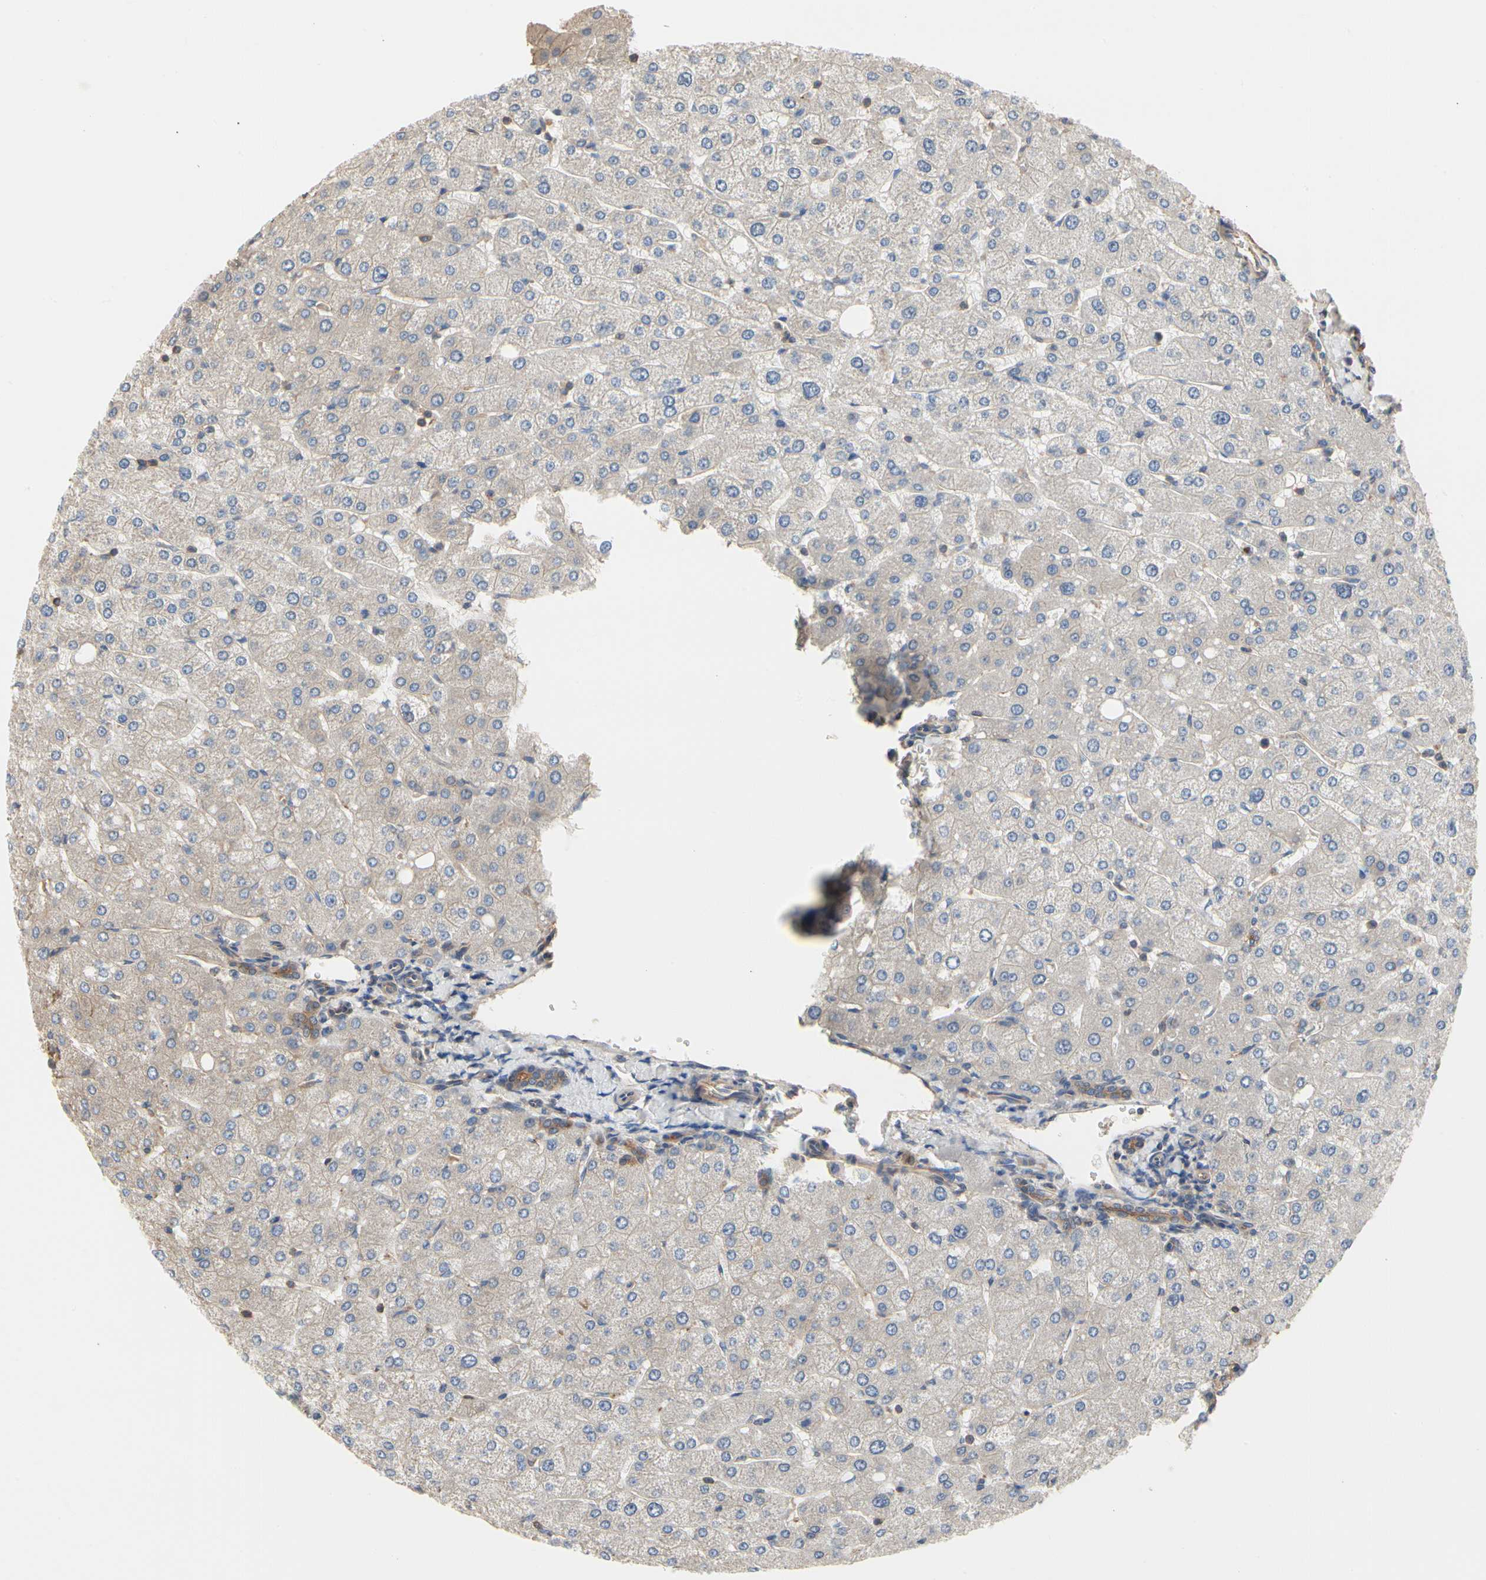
{"staining": {"intensity": "moderate", "quantity": "25%-75%", "location": "cytoplasmic/membranous"}, "tissue": "liver", "cell_type": "Cholangiocytes", "image_type": "normal", "snomed": [{"axis": "morphology", "description": "Normal tissue, NOS"}, {"axis": "topography", "description": "Liver"}], "caption": "This image shows immunohistochemistry (IHC) staining of benign liver, with medium moderate cytoplasmic/membranous positivity in approximately 25%-75% of cholangiocytes.", "gene": "PDZK1", "patient": {"sex": "male", "age": 55}}